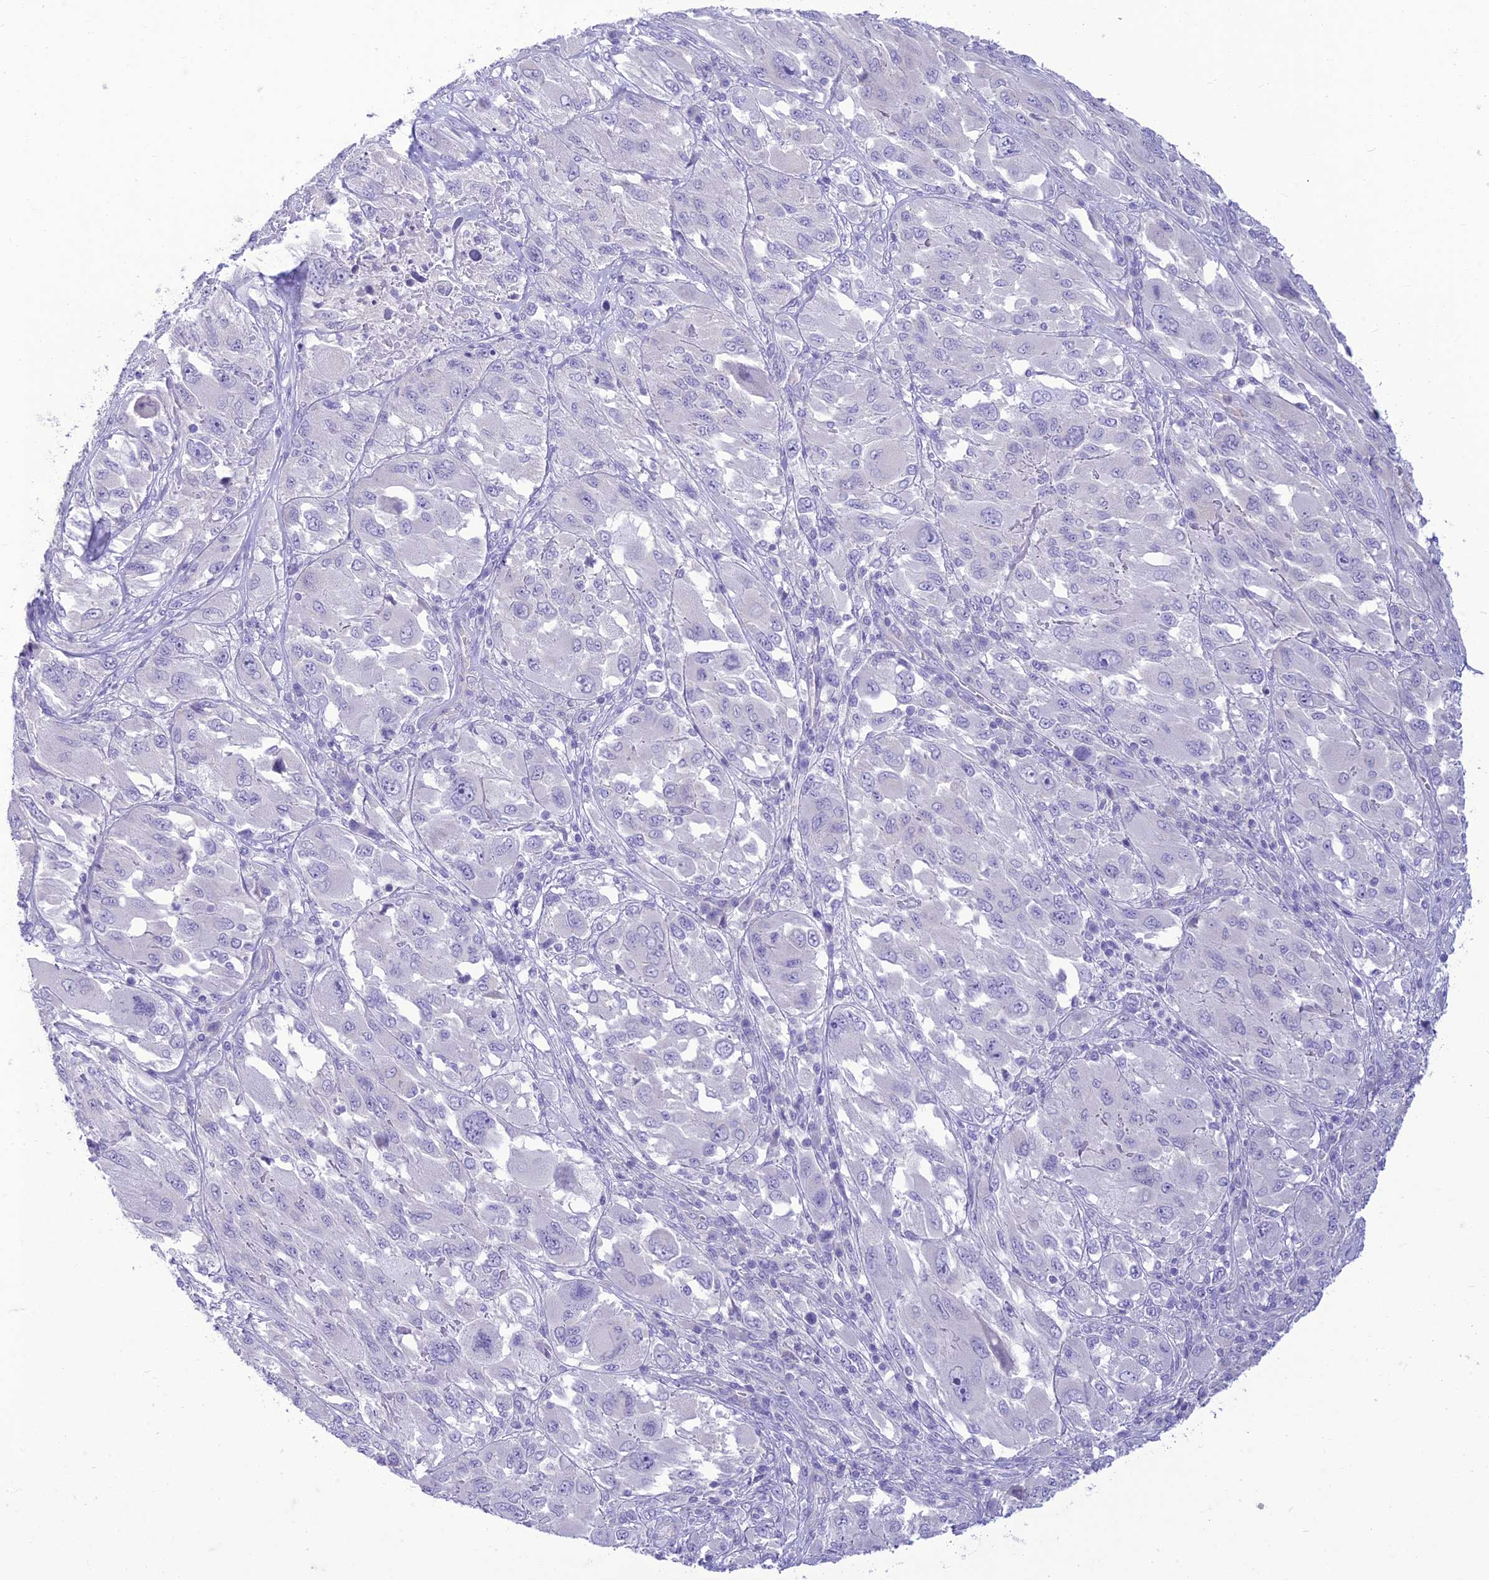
{"staining": {"intensity": "negative", "quantity": "none", "location": "none"}, "tissue": "melanoma", "cell_type": "Tumor cells", "image_type": "cancer", "snomed": [{"axis": "morphology", "description": "Malignant melanoma, NOS"}, {"axis": "topography", "description": "Skin"}], "caption": "There is no significant staining in tumor cells of melanoma. Nuclei are stained in blue.", "gene": "DHDH", "patient": {"sex": "female", "age": 91}}